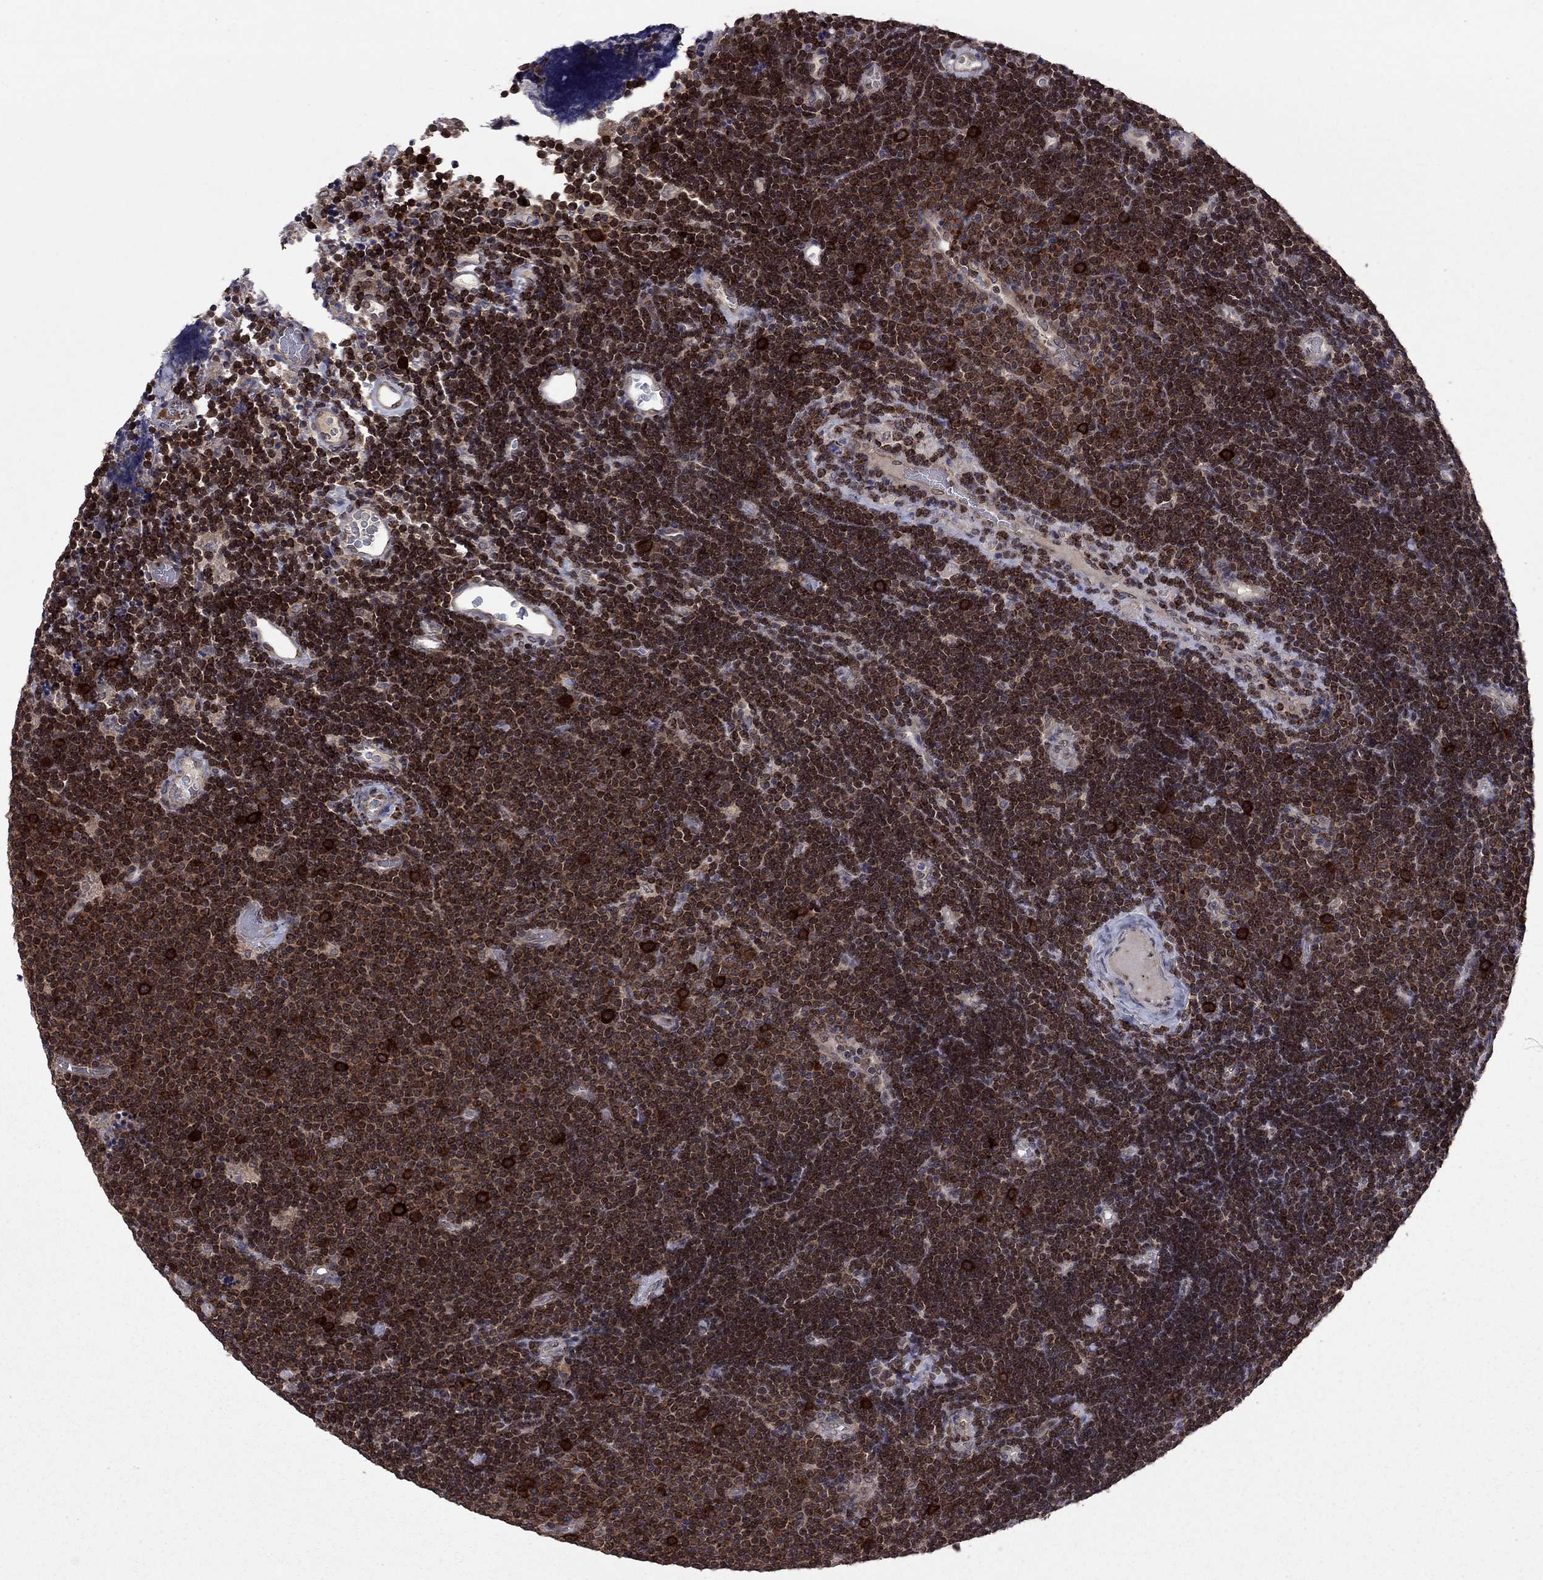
{"staining": {"intensity": "strong", "quantity": ">75%", "location": "cytoplasmic/membranous"}, "tissue": "lymphoma", "cell_type": "Tumor cells", "image_type": "cancer", "snomed": [{"axis": "morphology", "description": "Malignant lymphoma, non-Hodgkin's type, Low grade"}, {"axis": "topography", "description": "Brain"}], "caption": "A micrograph of lymphoma stained for a protein exhibits strong cytoplasmic/membranous brown staining in tumor cells. Ihc stains the protein in brown and the nuclei are stained blue.", "gene": "GPAA1", "patient": {"sex": "female", "age": 66}}